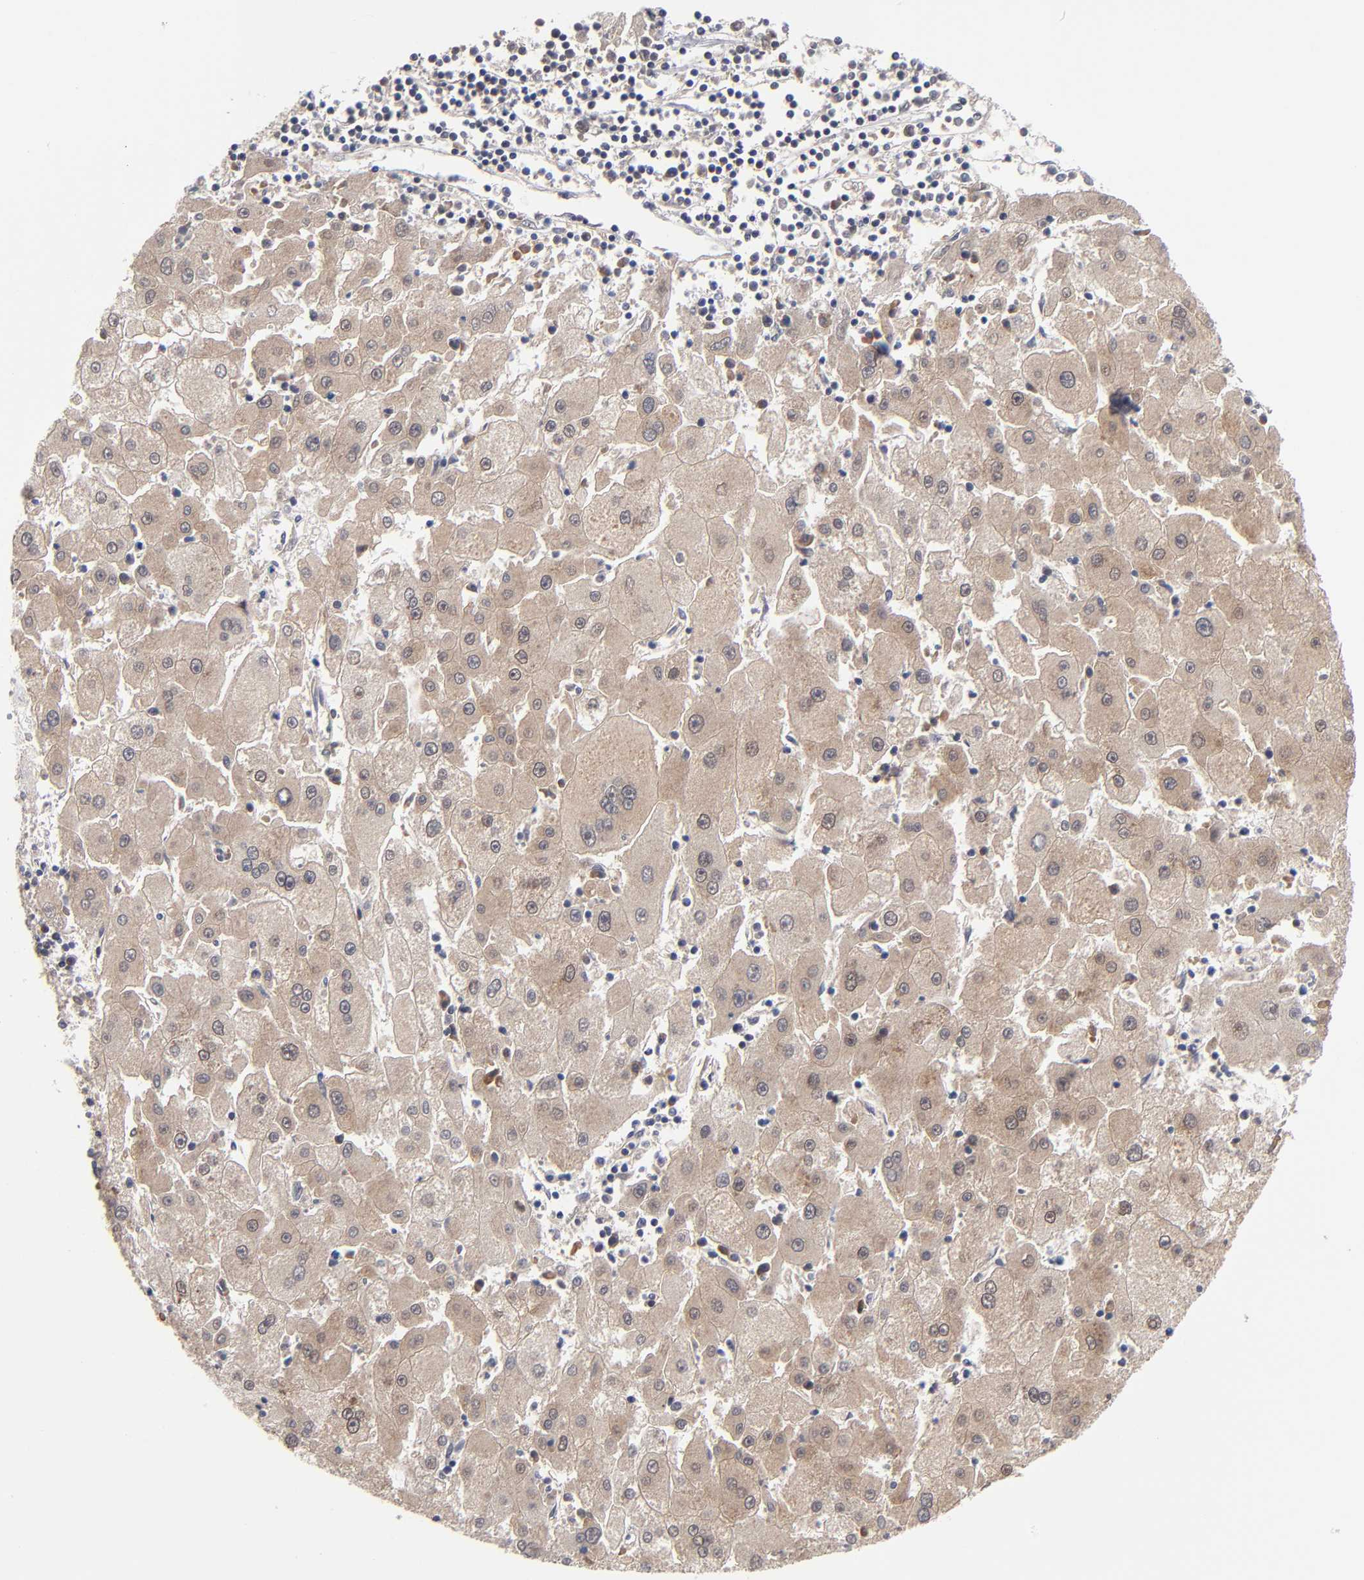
{"staining": {"intensity": "moderate", "quantity": ">75%", "location": "cytoplasmic/membranous"}, "tissue": "liver cancer", "cell_type": "Tumor cells", "image_type": "cancer", "snomed": [{"axis": "morphology", "description": "Carcinoma, Hepatocellular, NOS"}, {"axis": "topography", "description": "Liver"}], "caption": "Hepatocellular carcinoma (liver) was stained to show a protein in brown. There is medium levels of moderate cytoplasmic/membranous positivity in approximately >75% of tumor cells.", "gene": "ALG13", "patient": {"sex": "male", "age": 72}}